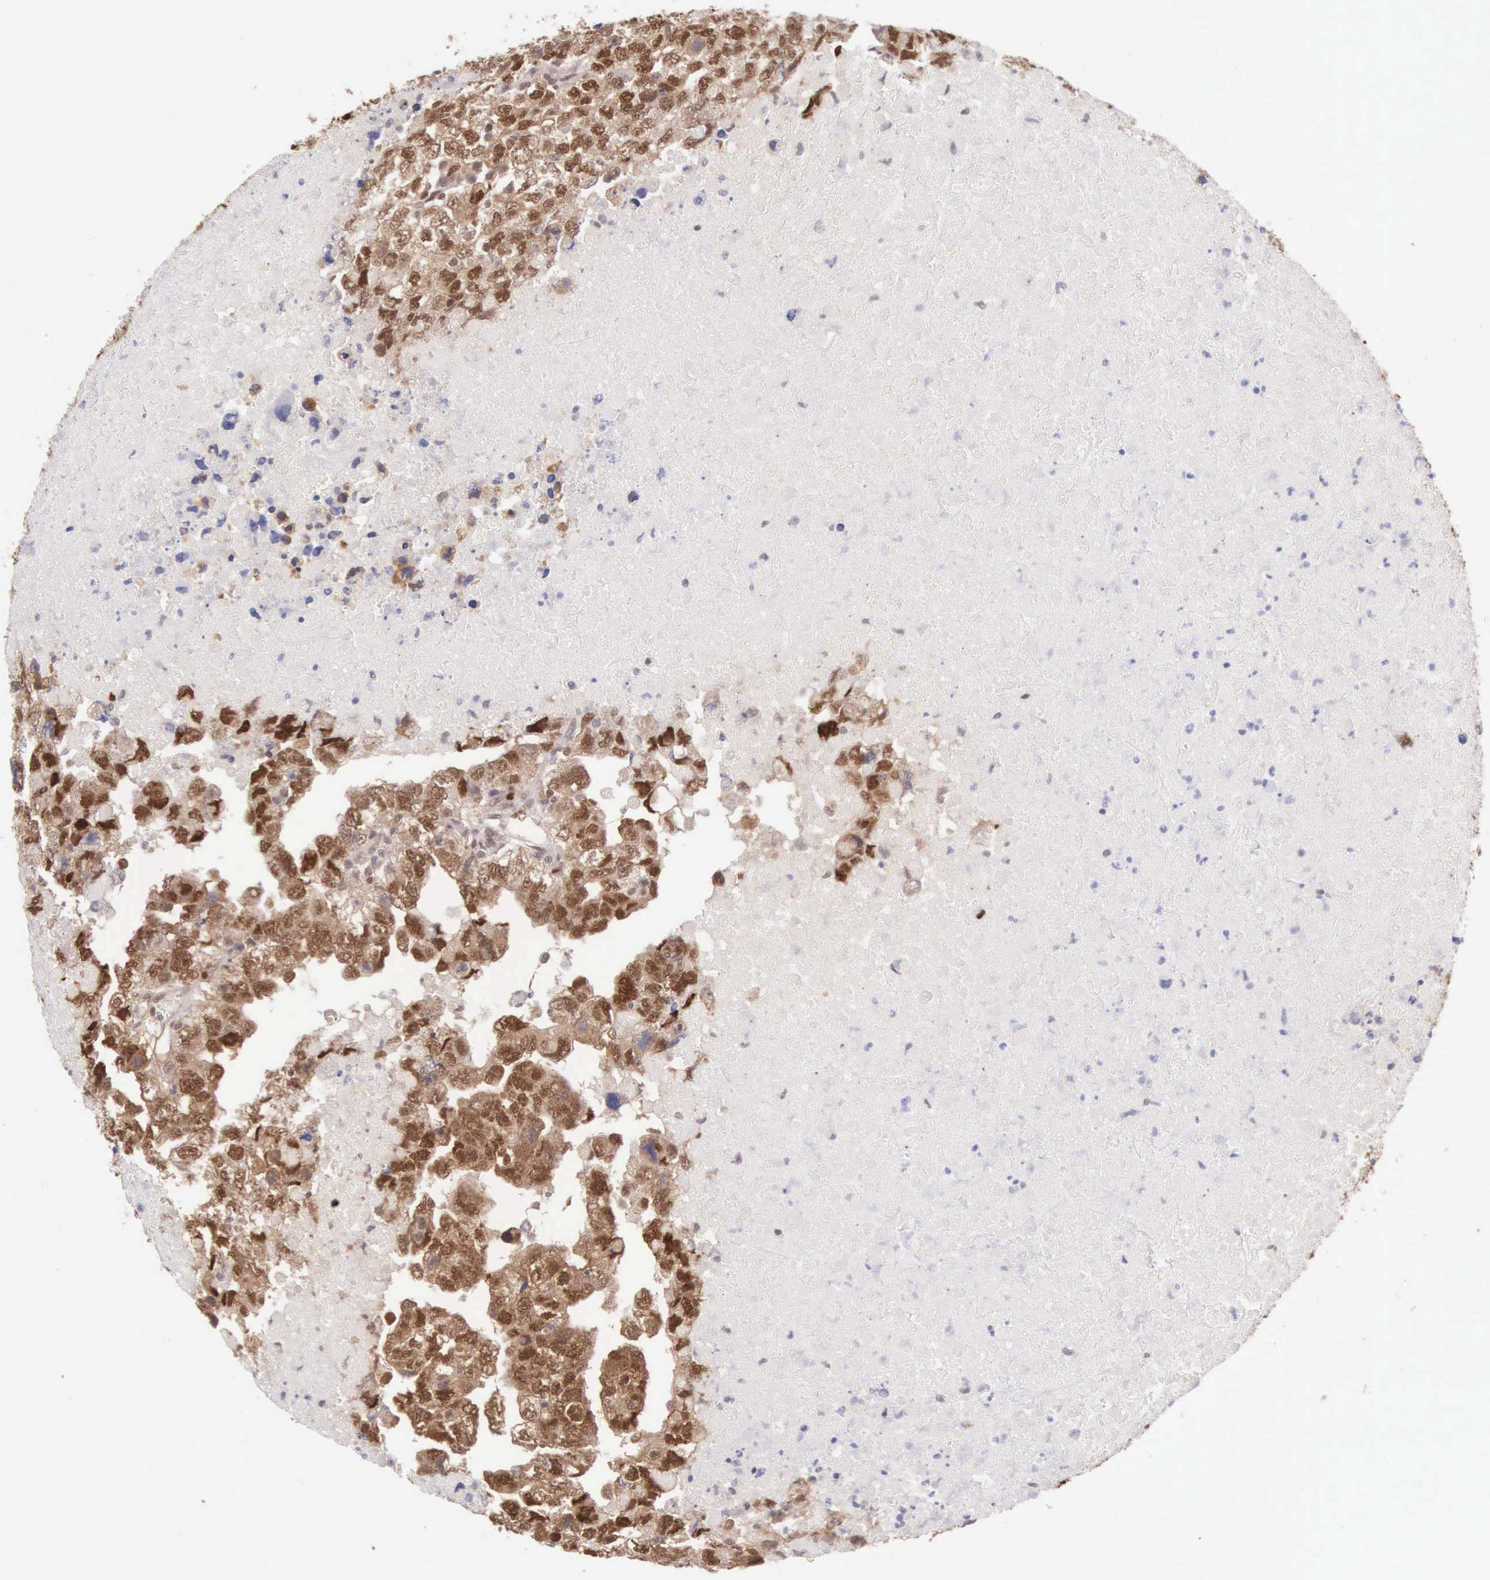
{"staining": {"intensity": "moderate", "quantity": ">75%", "location": "cytoplasmic/membranous,nuclear"}, "tissue": "testis cancer", "cell_type": "Tumor cells", "image_type": "cancer", "snomed": [{"axis": "morphology", "description": "Carcinoma, Embryonal, NOS"}, {"axis": "topography", "description": "Testis"}], "caption": "Human testis cancer stained for a protein (brown) demonstrates moderate cytoplasmic/membranous and nuclear positive staining in approximately >75% of tumor cells.", "gene": "CCDC117", "patient": {"sex": "male", "age": 36}}